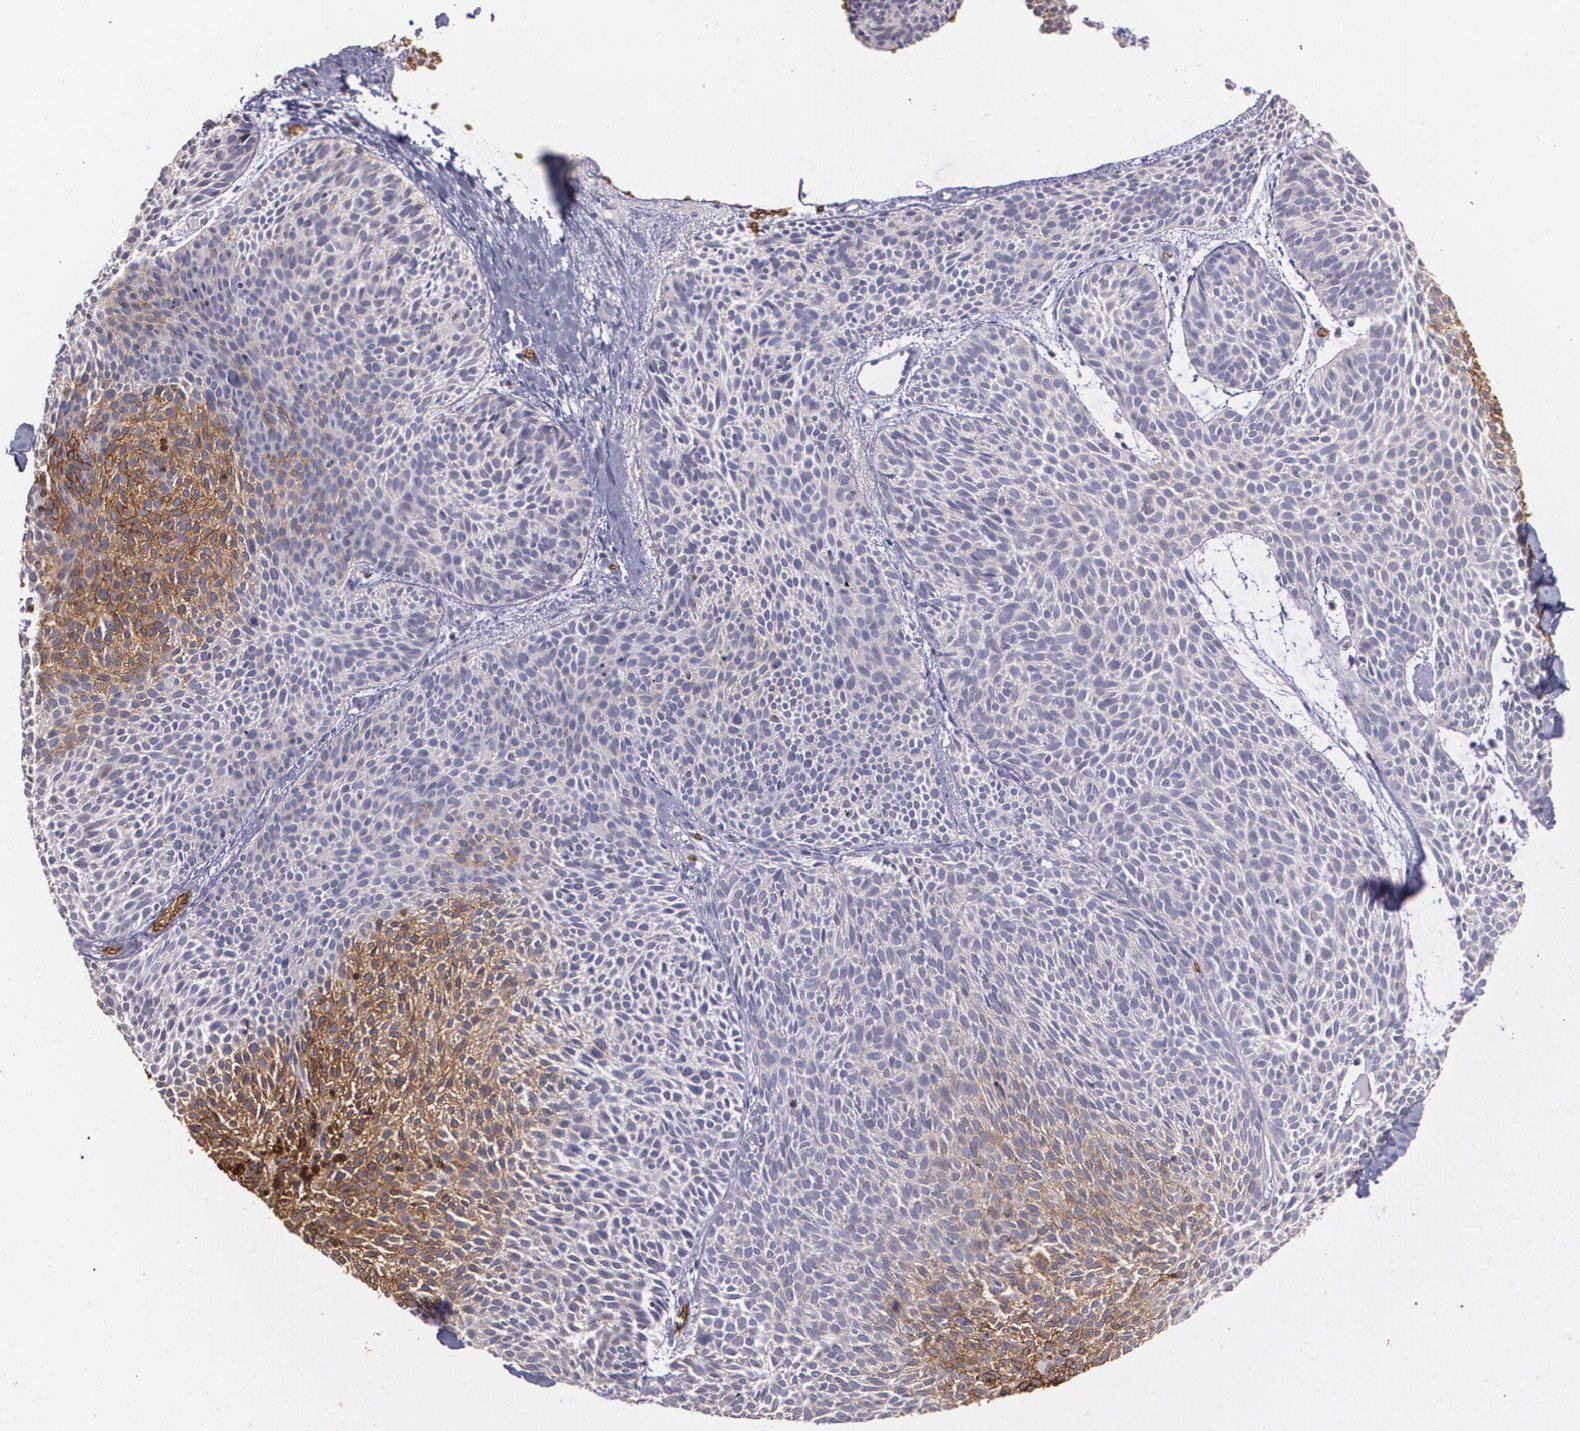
{"staining": {"intensity": "strong", "quantity": "<25%", "location": "cytoplasmic/membranous"}, "tissue": "skin cancer", "cell_type": "Tumor cells", "image_type": "cancer", "snomed": [{"axis": "morphology", "description": "Basal cell carcinoma"}, {"axis": "topography", "description": "Skin"}], "caption": "IHC of skin cancer (basal cell carcinoma) displays medium levels of strong cytoplasmic/membranous staining in approximately <25% of tumor cells.", "gene": "SLC2A1", "patient": {"sex": "male", "age": 84}}